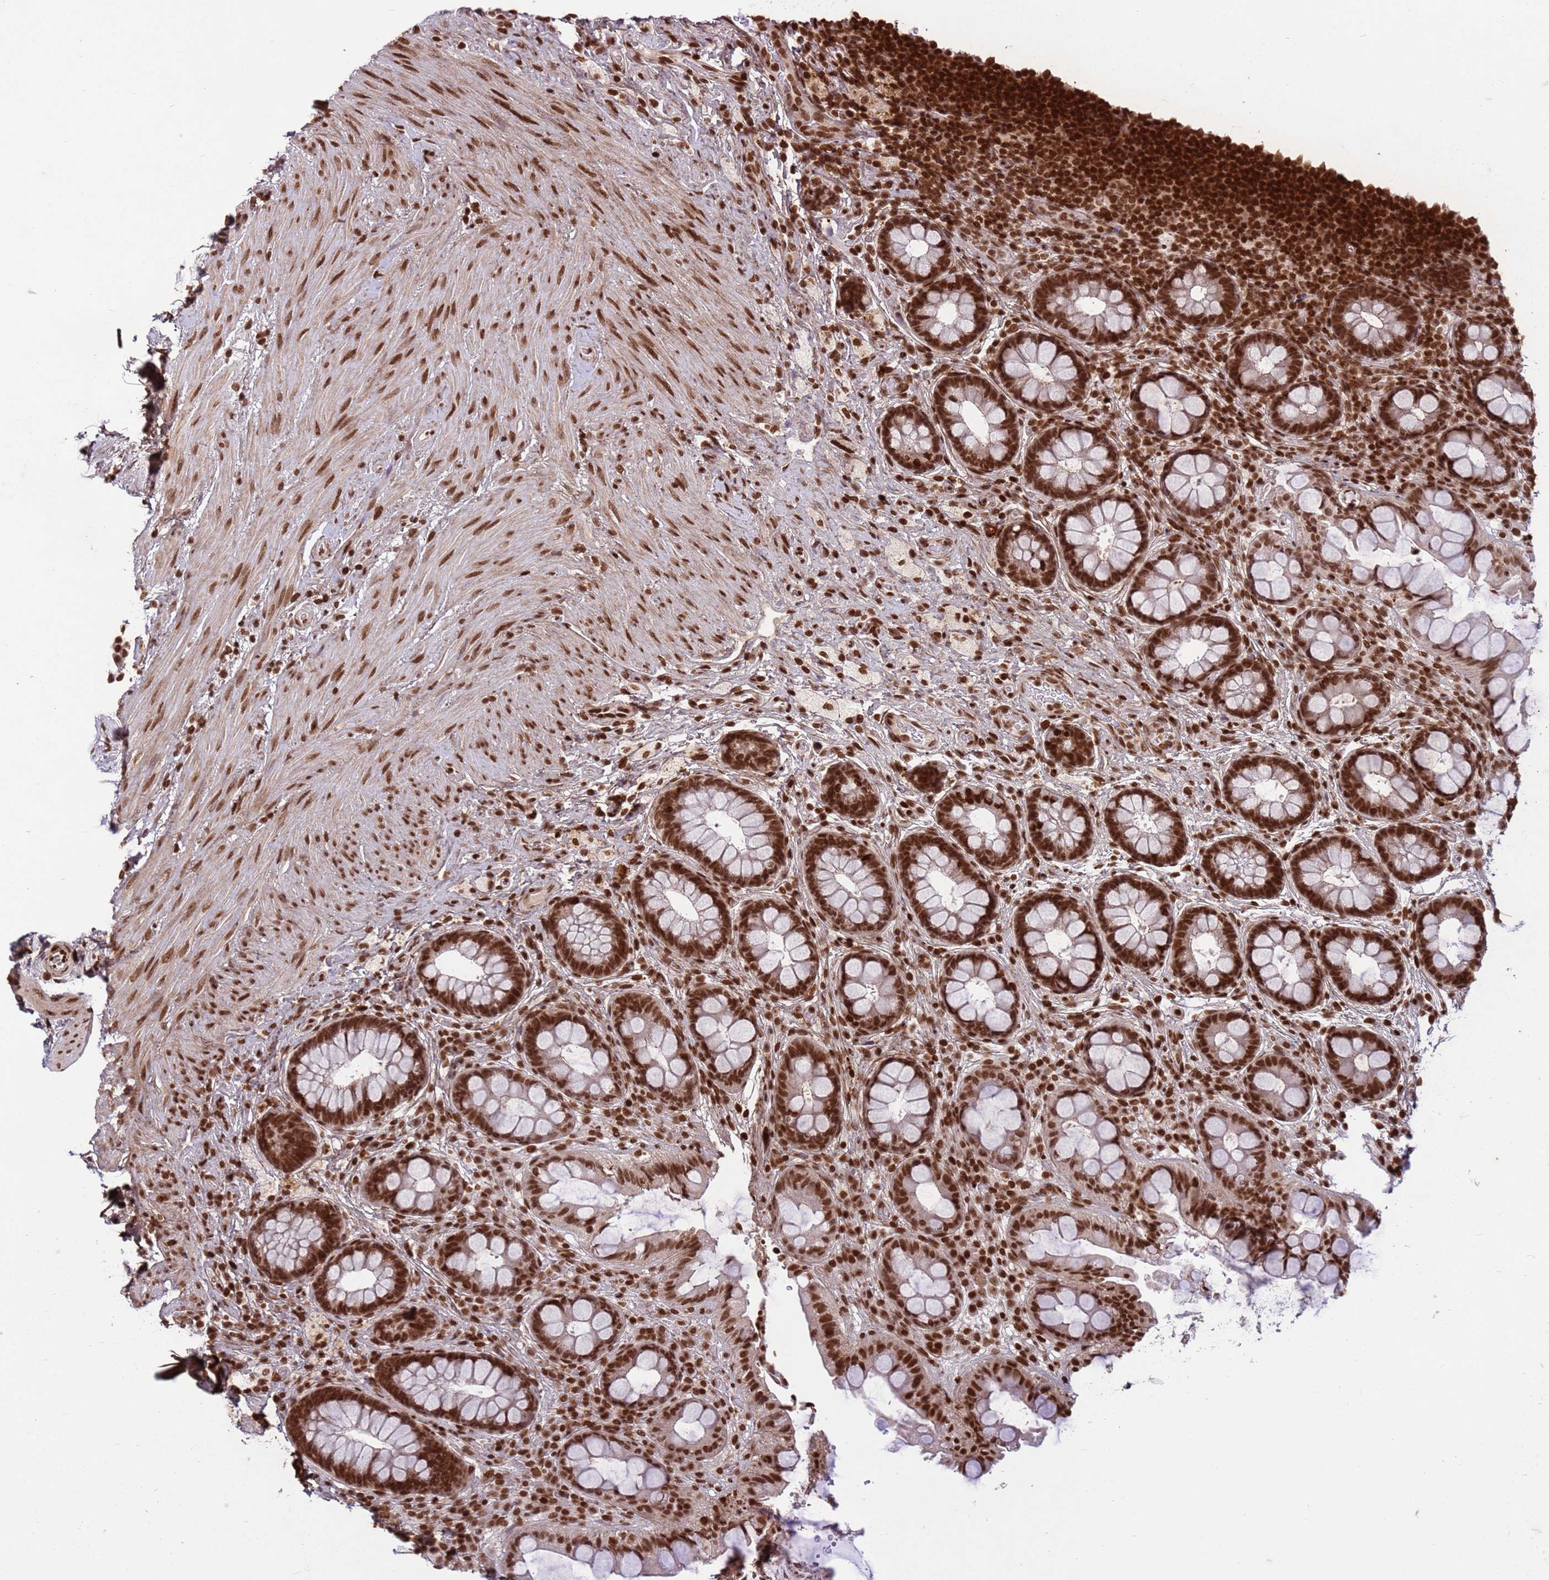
{"staining": {"intensity": "strong", "quantity": ">75%", "location": "nuclear"}, "tissue": "rectum", "cell_type": "Glandular cells", "image_type": "normal", "snomed": [{"axis": "morphology", "description": "Normal tissue, NOS"}, {"axis": "topography", "description": "Rectum"}, {"axis": "topography", "description": "Peripheral nerve tissue"}], "caption": "Strong nuclear protein positivity is appreciated in about >75% of glandular cells in rectum. The staining is performed using DAB brown chromogen to label protein expression. The nuclei are counter-stained blue using hematoxylin.", "gene": "H3", "patient": {"sex": "female", "age": 69}}